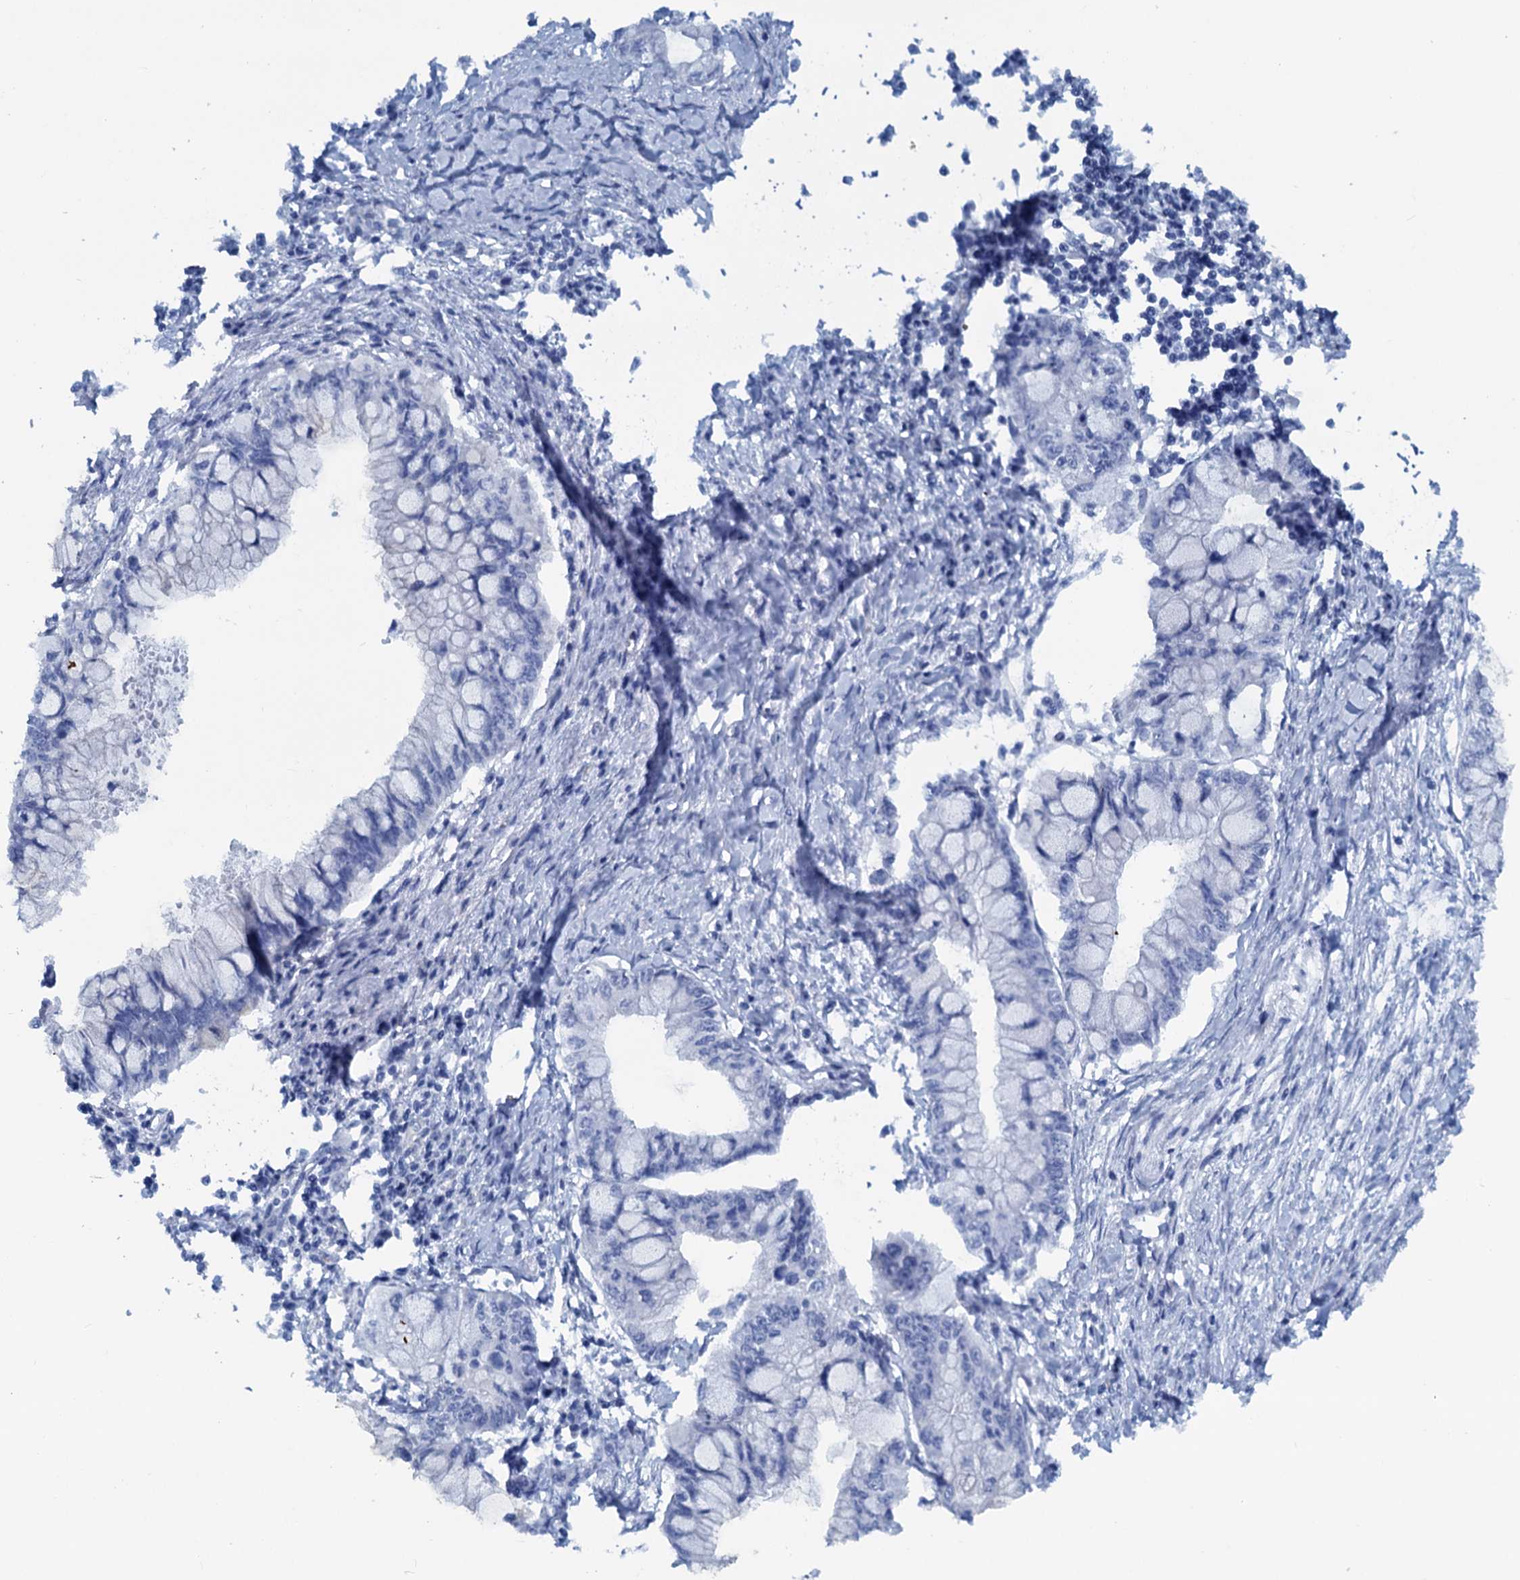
{"staining": {"intensity": "negative", "quantity": "none", "location": "none"}, "tissue": "pancreatic cancer", "cell_type": "Tumor cells", "image_type": "cancer", "snomed": [{"axis": "morphology", "description": "Adenocarcinoma, NOS"}, {"axis": "topography", "description": "Pancreas"}], "caption": "Protein analysis of adenocarcinoma (pancreatic) exhibits no significant expression in tumor cells. (DAB (3,3'-diaminobenzidine) immunohistochemistry (IHC), high magnification).", "gene": "SLC1A3", "patient": {"sex": "male", "age": 48}}